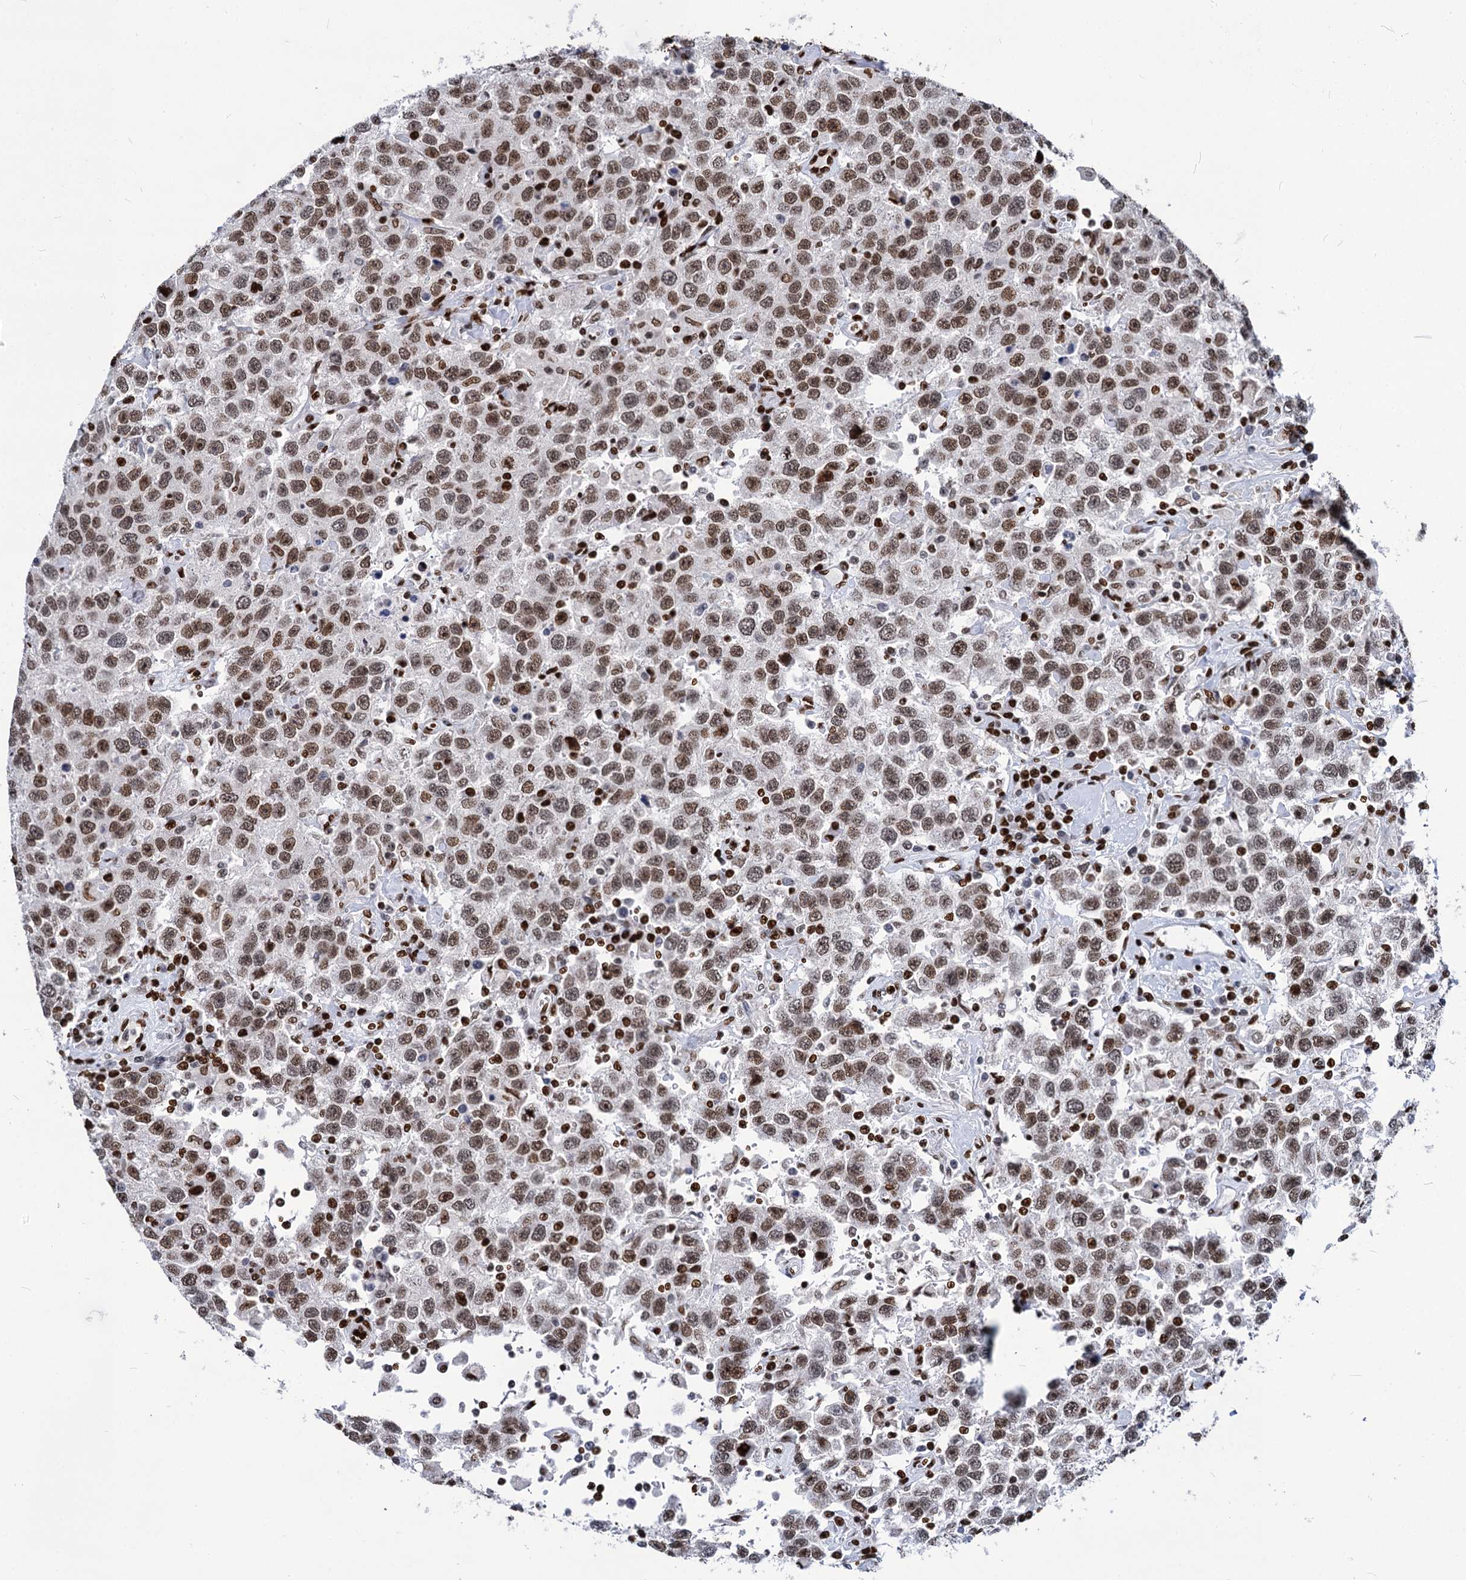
{"staining": {"intensity": "moderate", "quantity": ">75%", "location": "nuclear"}, "tissue": "testis cancer", "cell_type": "Tumor cells", "image_type": "cancer", "snomed": [{"axis": "morphology", "description": "Seminoma, NOS"}, {"axis": "topography", "description": "Testis"}], "caption": "Testis cancer was stained to show a protein in brown. There is medium levels of moderate nuclear expression in about >75% of tumor cells.", "gene": "MECP2", "patient": {"sex": "male", "age": 41}}